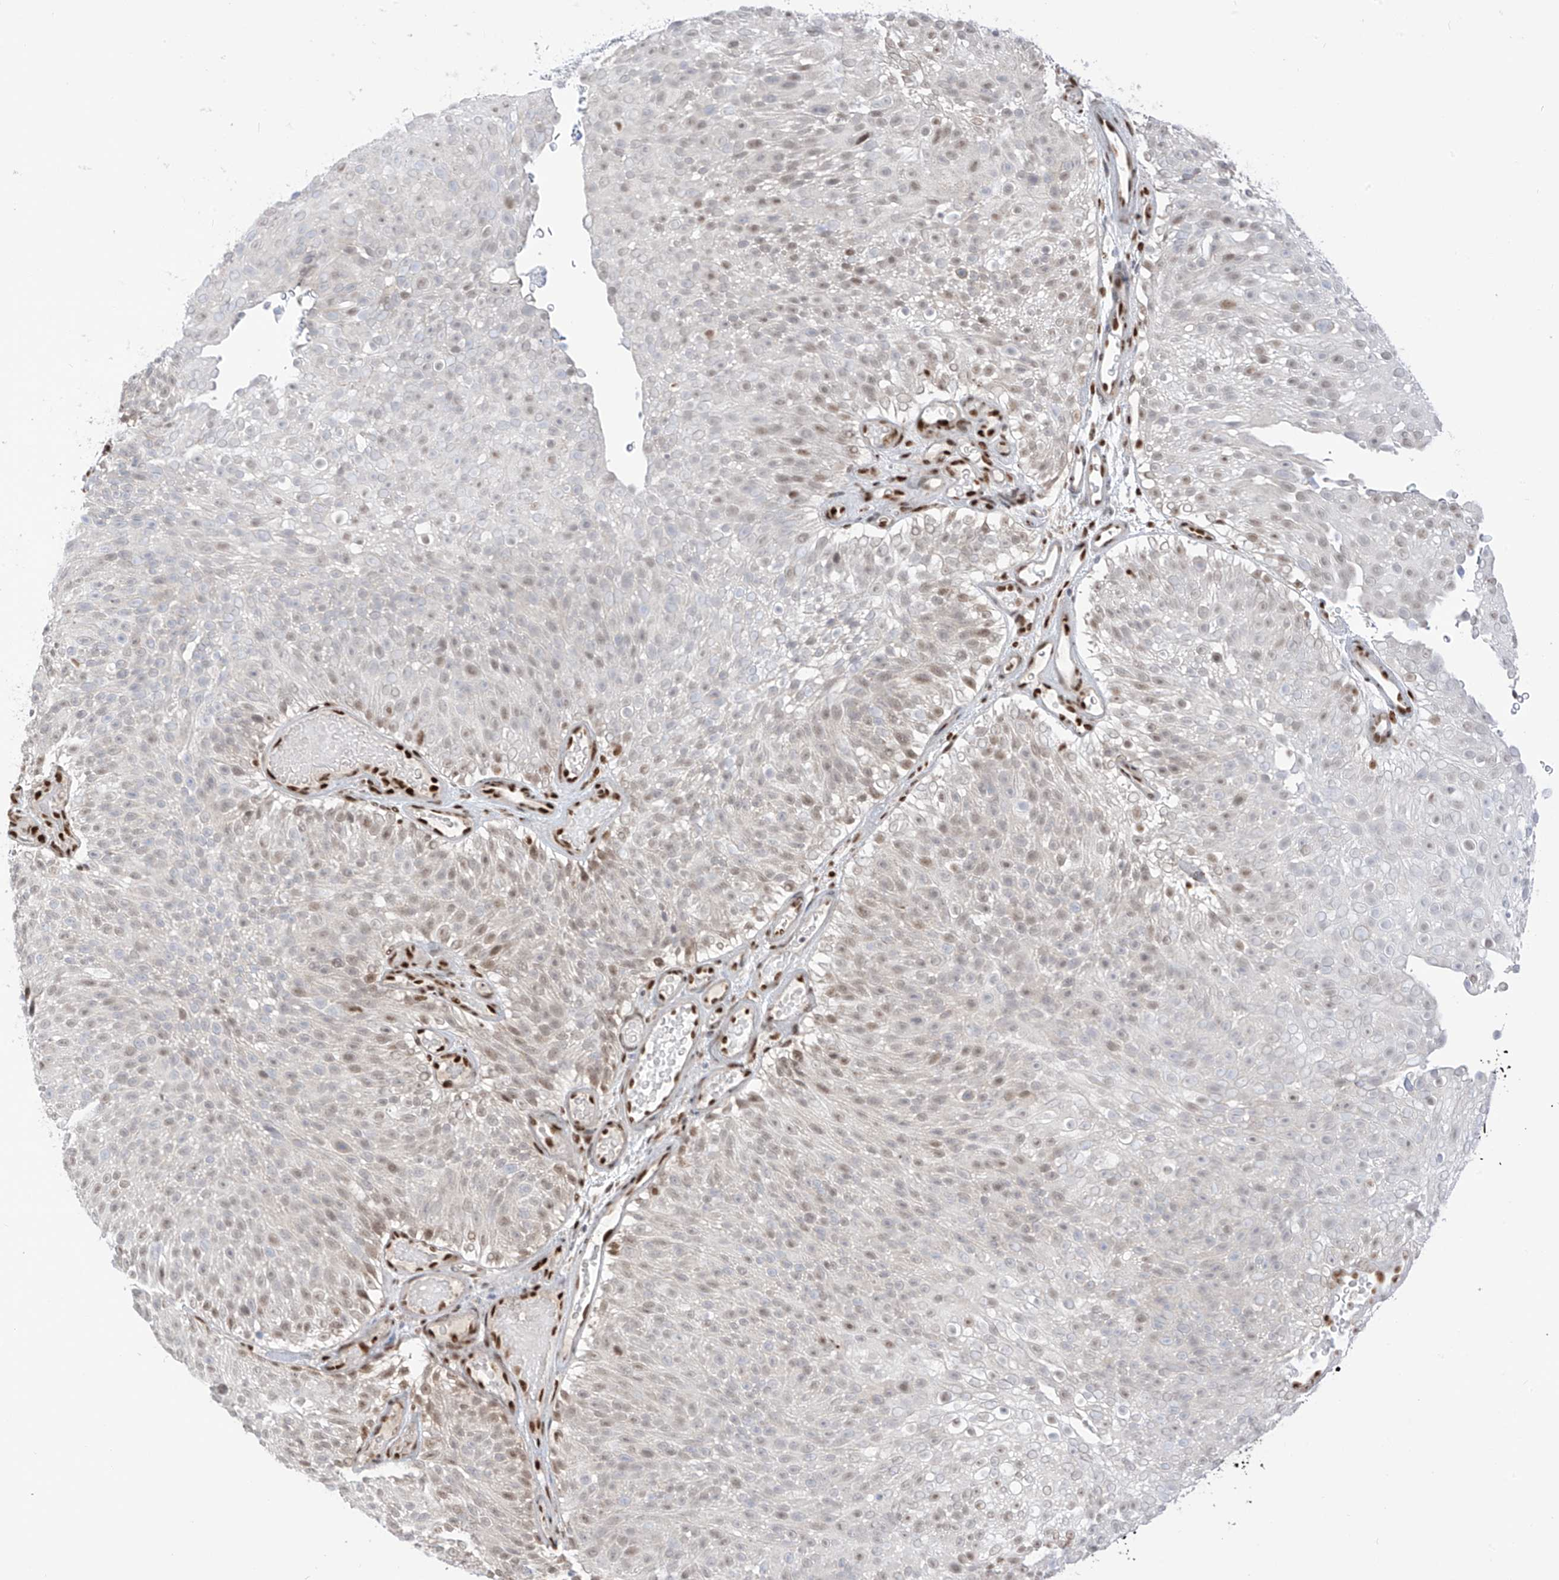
{"staining": {"intensity": "moderate", "quantity": "<25%", "location": "nuclear"}, "tissue": "urothelial cancer", "cell_type": "Tumor cells", "image_type": "cancer", "snomed": [{"axis": "morphology", "description": "Urothelial carcinoma, Low grade"}, {"axis": "topography", "description": "Urinary bladder"}], "caption": "Human low-grade urothelial carcinoma stained with a brown dye reveals moderate nuclear positive staining in approximately <25% of tumor cells.", "gene": "PM20D2", "patient": {"sex": "male", "age": 78}}